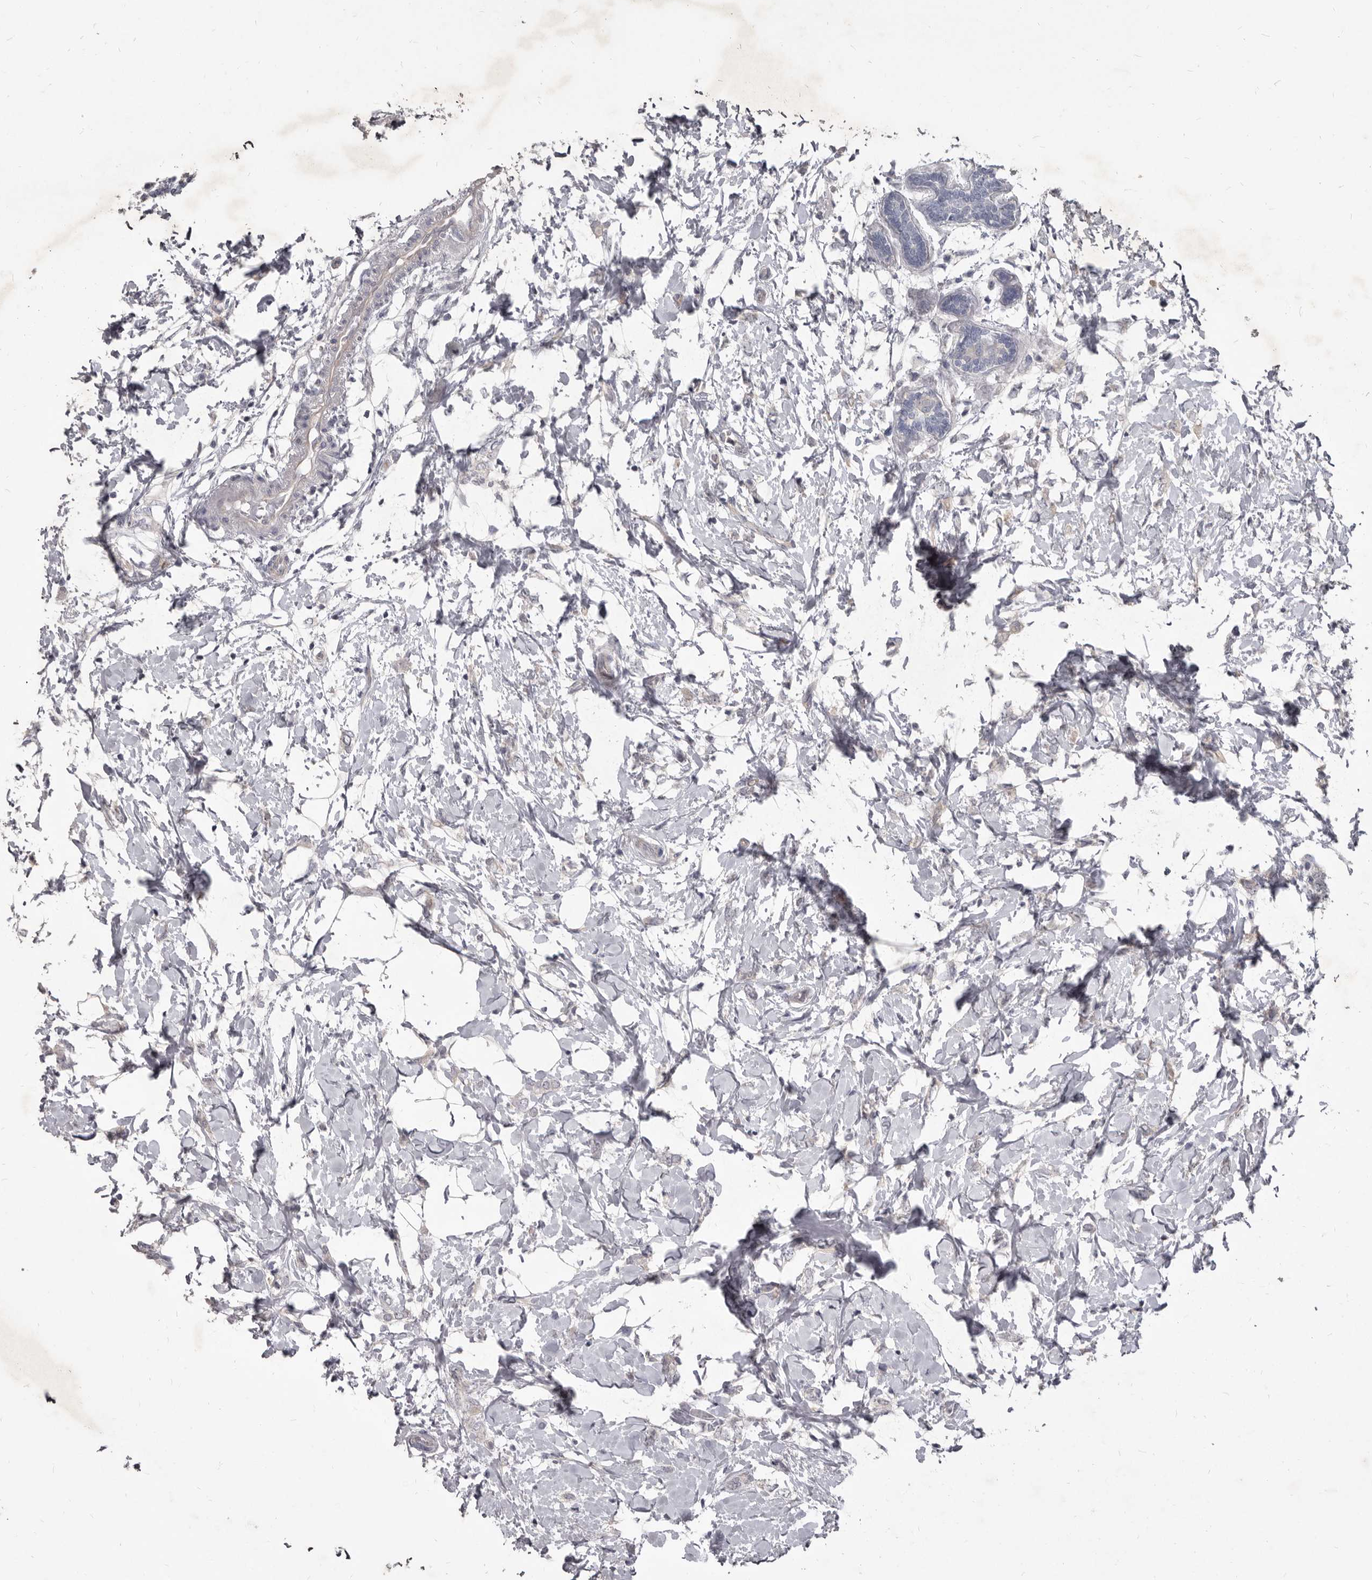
{"staining": {"intensity": "negative", "quantity": "none", "location": "none"}, "tissue": "breast cancer", "cell_type": "Tumor cells", "image_type": "cancer", "snomed": [{"axis": "morphology", "description": "Normal tissue, NOS"}, {"axis": "morphology", "description": "Lobular carcinoma"}, {"axis": "topography", "description": "Breast"}], "caption": "Protein analysis of breast lobular carcinoma demonstrates no significant positivity in tumor cells.", "gene": "GSK3B", "patient": {"sex": "female", "age": 47}}